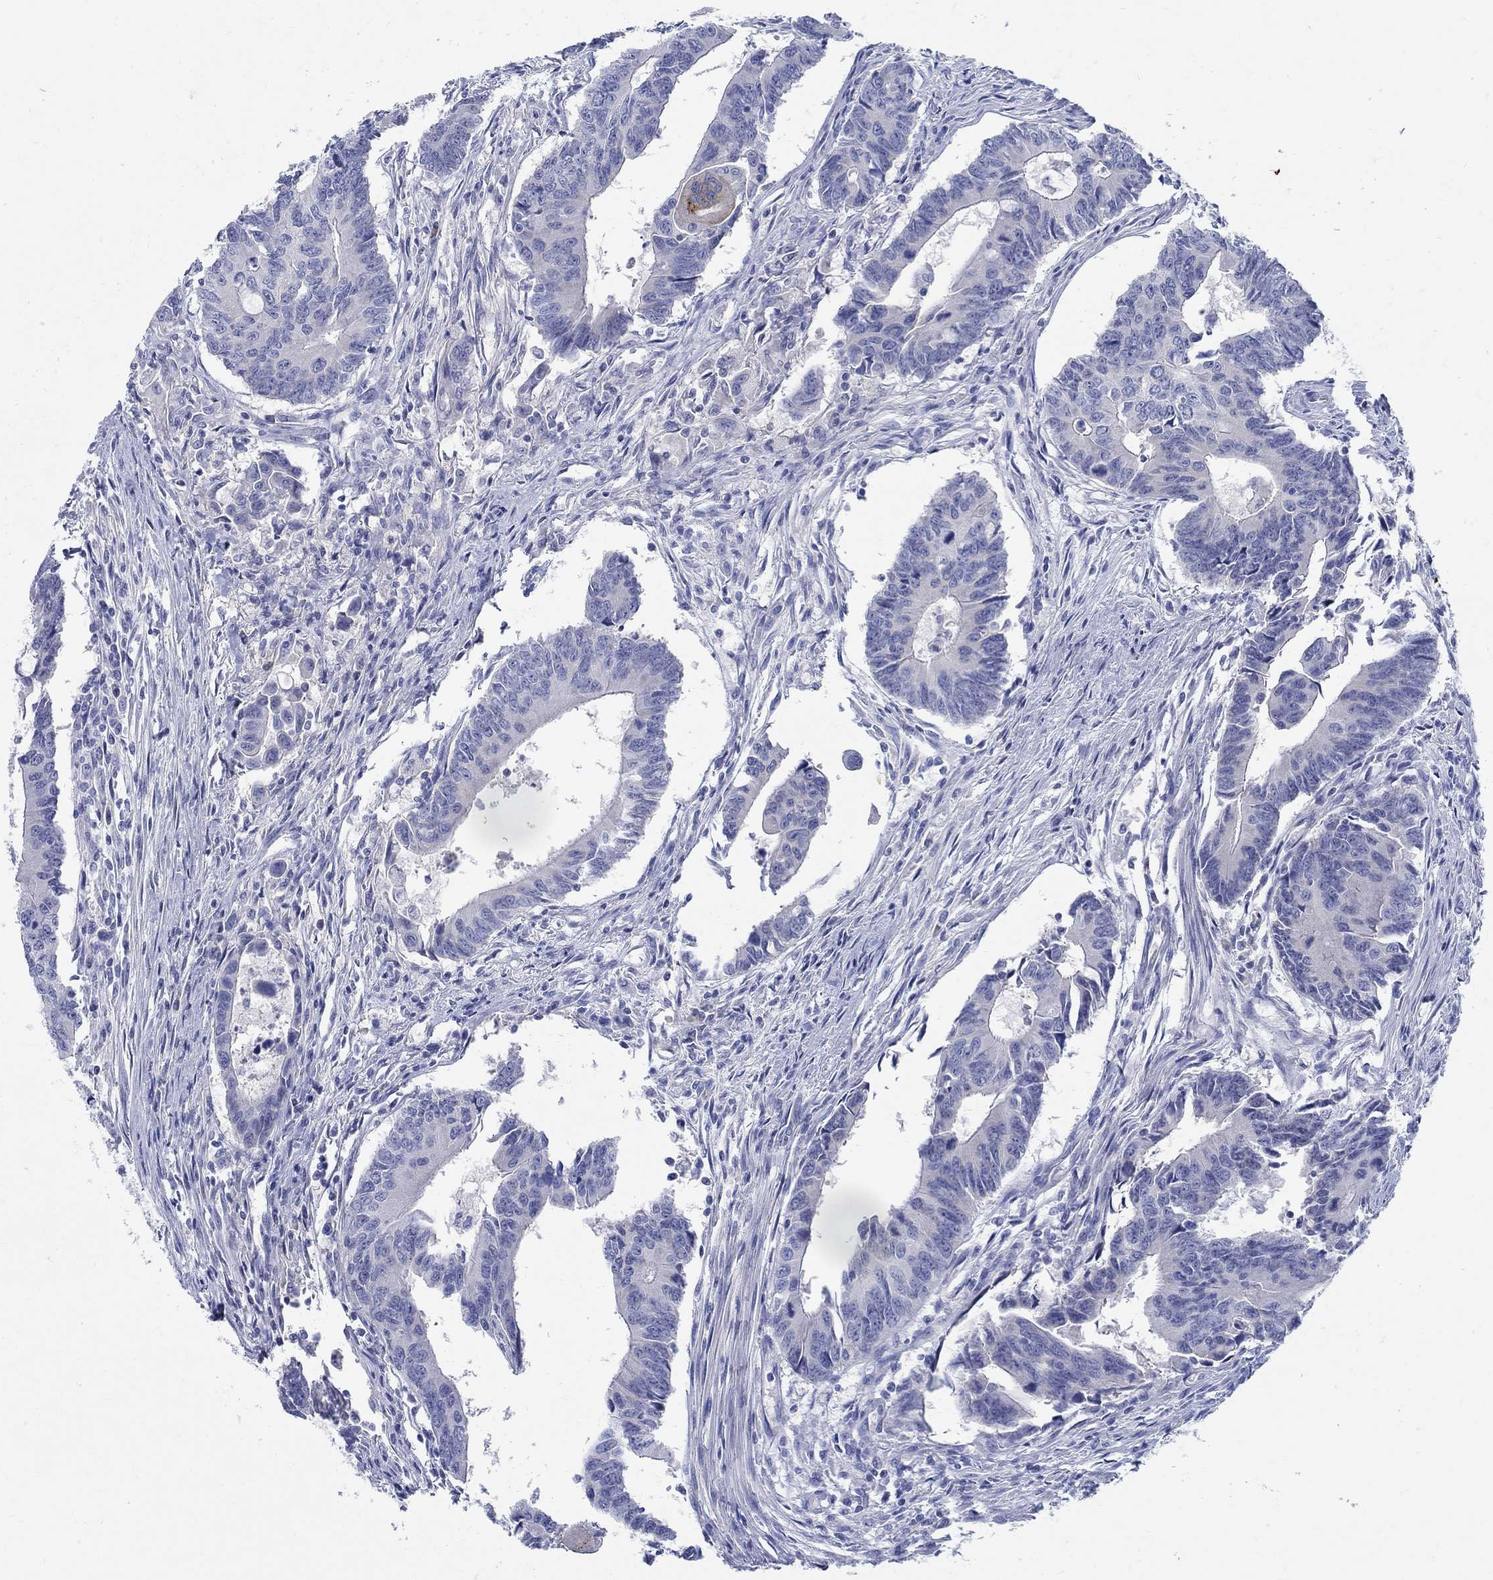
{"staining": {"intensity": "negative", "quantity": "none", "location": "none"}, "tissue": "colorectal cancer", "cell_type": "Tumor cells", "image_type": "cancer", "snomed": [{"axis": "morphology", "description": "Adenocarcinoma, NOS"}, {"axis": "topography", "description": "Rectum"}], "caption": "Tumor cells show no significant staining in colorectal adenocarcinoma.", "gene": "CRYGD", "patient": {"sex": "male", "age": 67}}